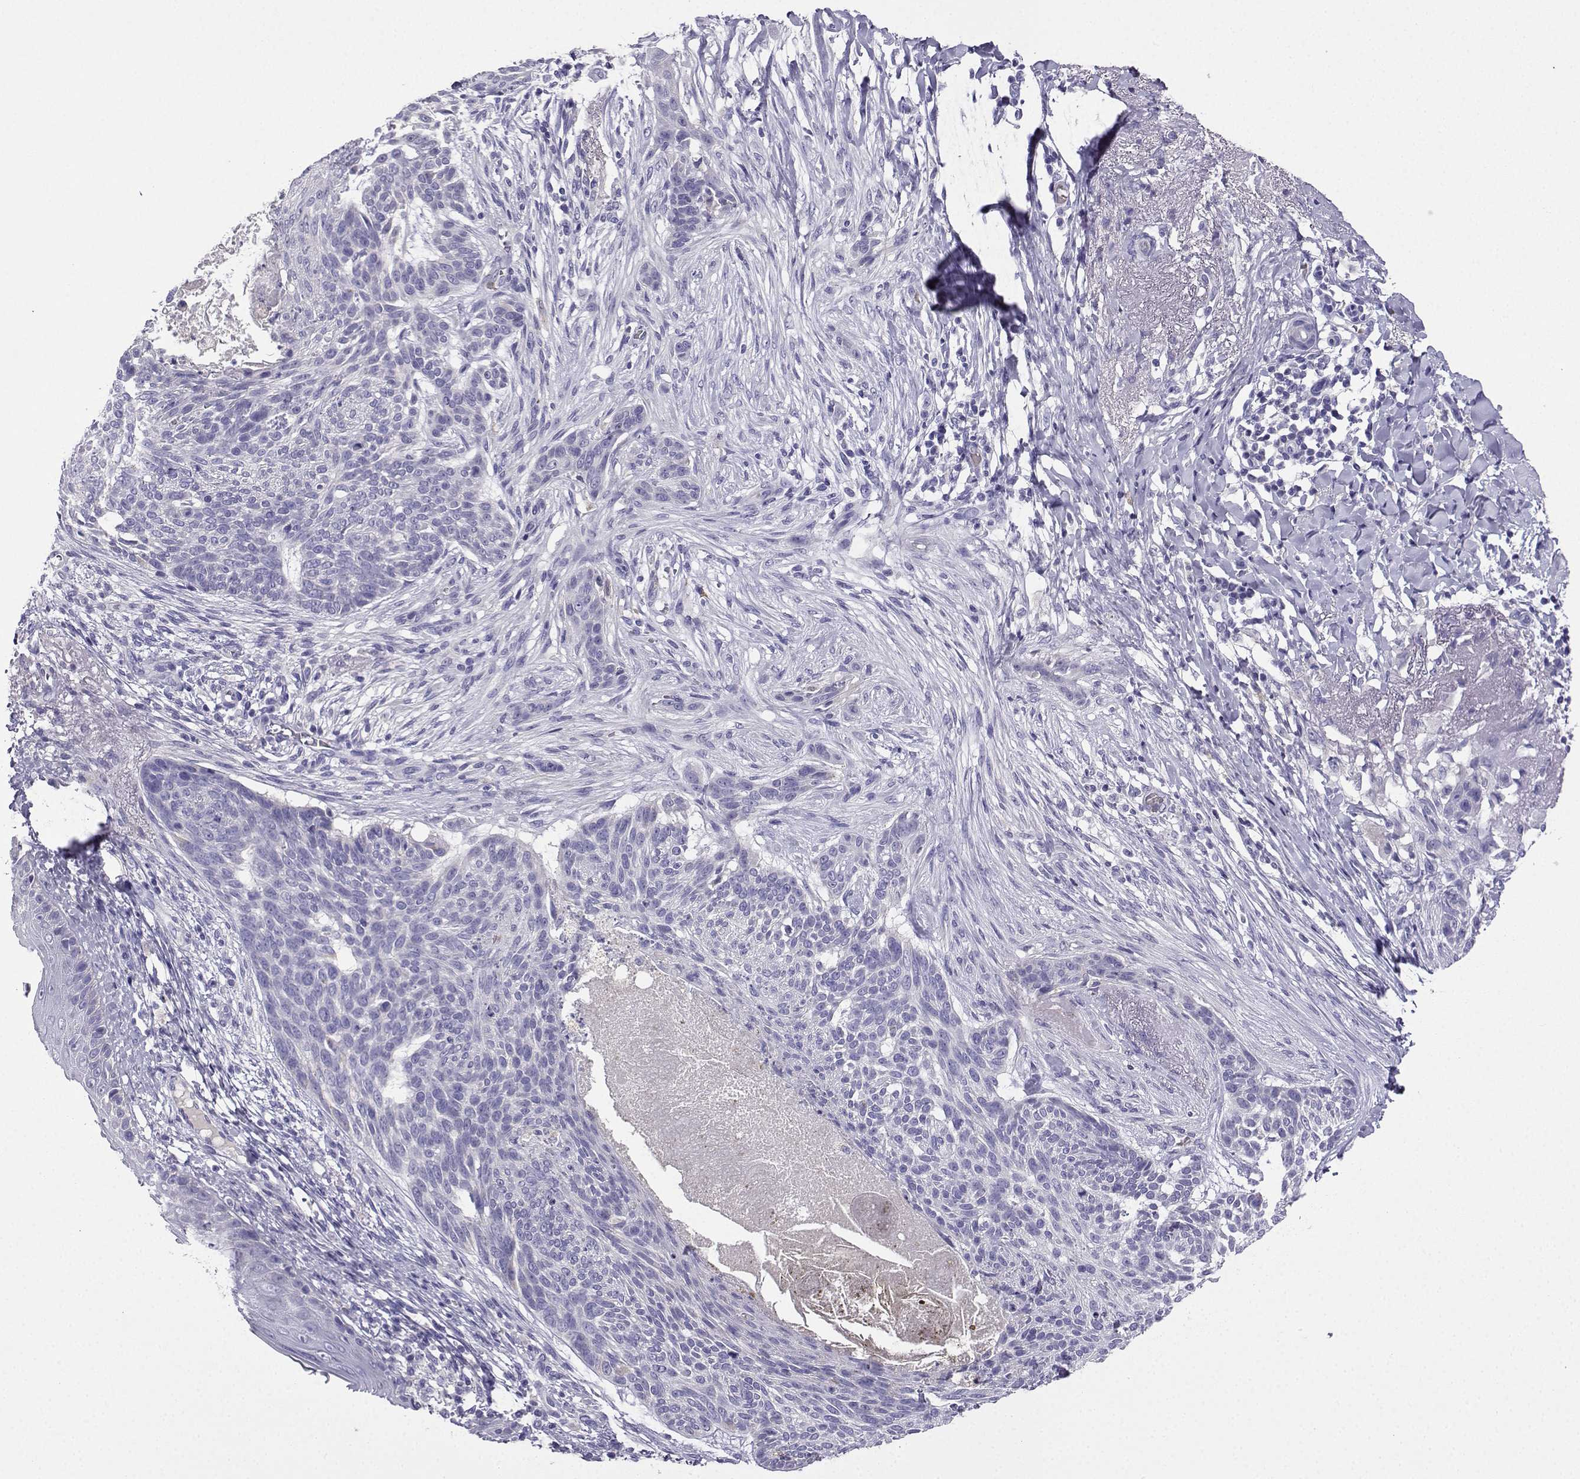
{"staining": {"intensity": "negative", "quantity": "none", "location": "none"}, "tissue": "skin cancer", "cell_type": "Tumor cells", "image_type": "cancer", "snomed": [{"axis": "morphology", "description": "Normal tissue, NOS"}, {"axis": "morphology", "description": "Basal cell carcinoma"}, {"axis": "topography", "description": "Skin"}], "caption": "Immunohistochemical staining of human basal cell carcinoma (skin) reveals no significant expression in tumor cells.", "gene": "LINGO1", "patient": {"sex": "male", "age": 84}}